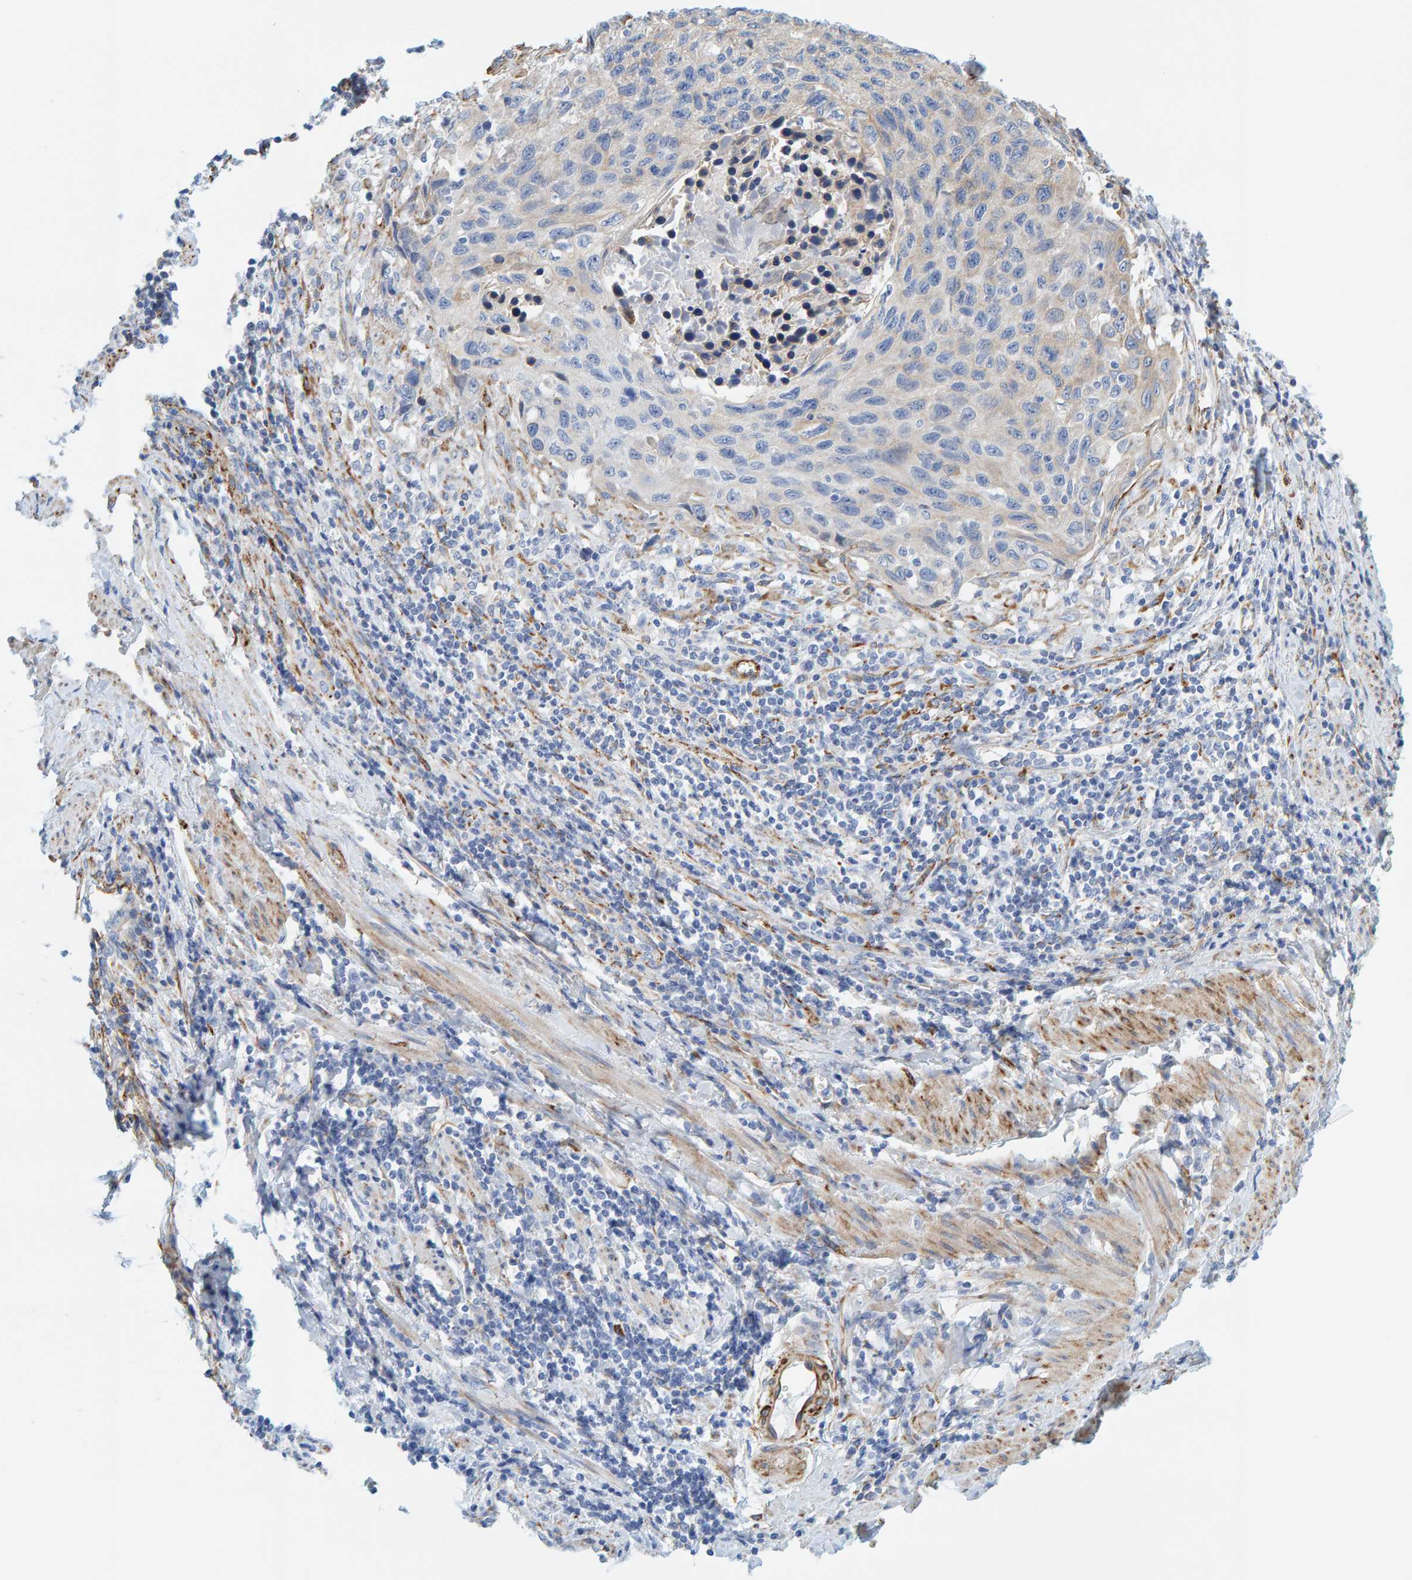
{"staining": {"intensity": "negative", "quantity": "none", "location": "none"}, "tissue": "cervical cancer", "cell_type": "Tumor cells", "image_type": "cancer", "snomed": [{"axis": "morphology", "description": "Squamous cell carcinoma, NOS"}, {"axis": "topography", "description": "Cervix"}], "caption": "Immunohistochemistry image of cervical cancer stained for a protein (brown), which displays no staining in tumor cells. Brightfield microscopy of immunohistochemistry stained with DAB (3,3'-diaminobenzidine) (brown) and hematoxylin (blue), captured at high magnification.", "gene": "MAP1B", "patient": {"sex": "female", "age": 53}}